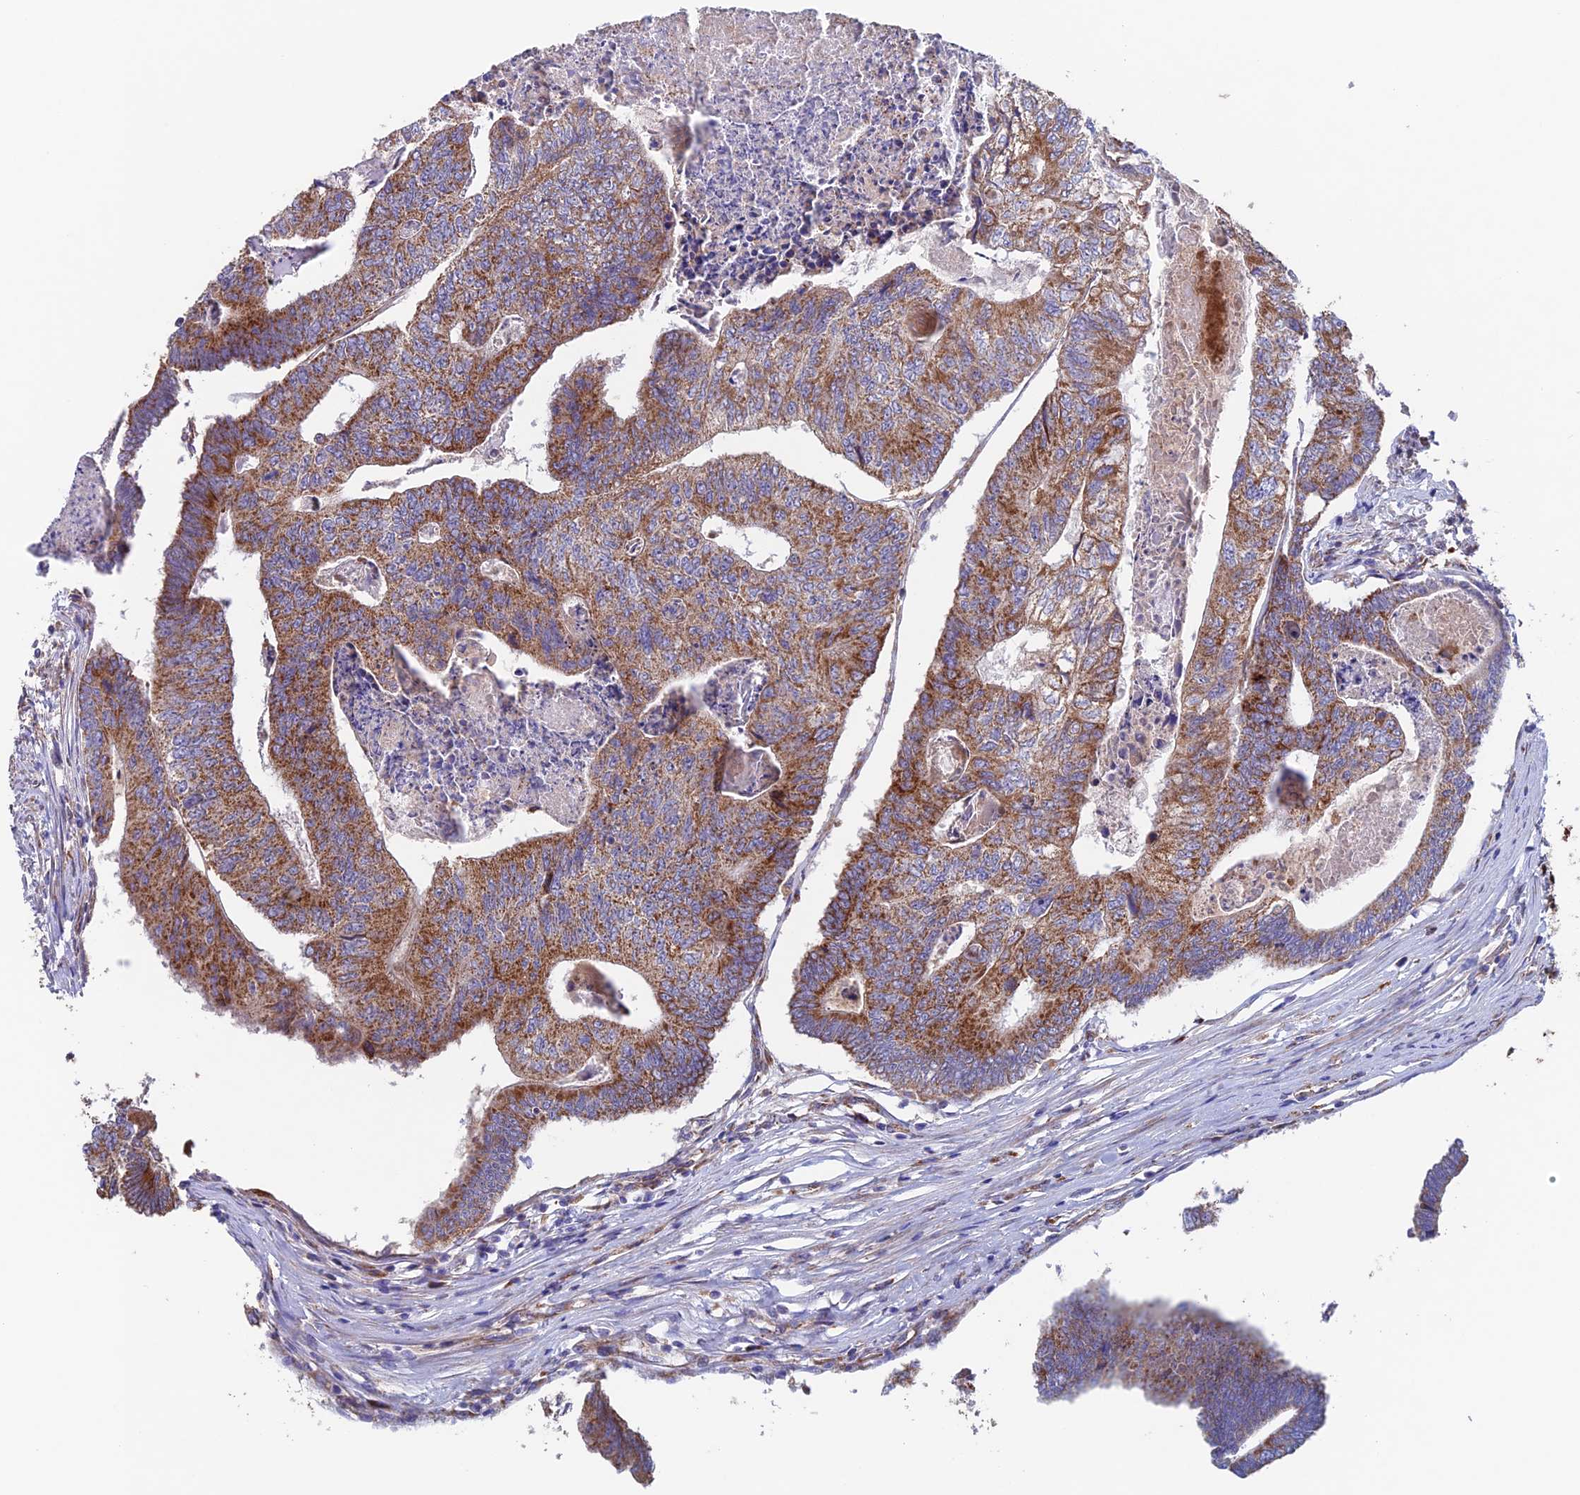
{"staining": {"intensity": "moderate", "quantity": ">75%", "location": "cytoplasmic/membranous"}, "tissue": "colorectal cancer", "cell_type": "Tumor cells", "image_type": "cancer", "snomed": [{"axis": "morphology", "description": "Adenocarcinoma, NOS"}, {"axis": "topography", "description": "Colon"}], "caption": "Colorectal cancer stained for a protein (brown) displays moderate cytoplasmic/membranous positive expression in approximately >75% of tumor cells.", "gene": "MRPL1", "patient": {"sex": "female", "age": 67}}